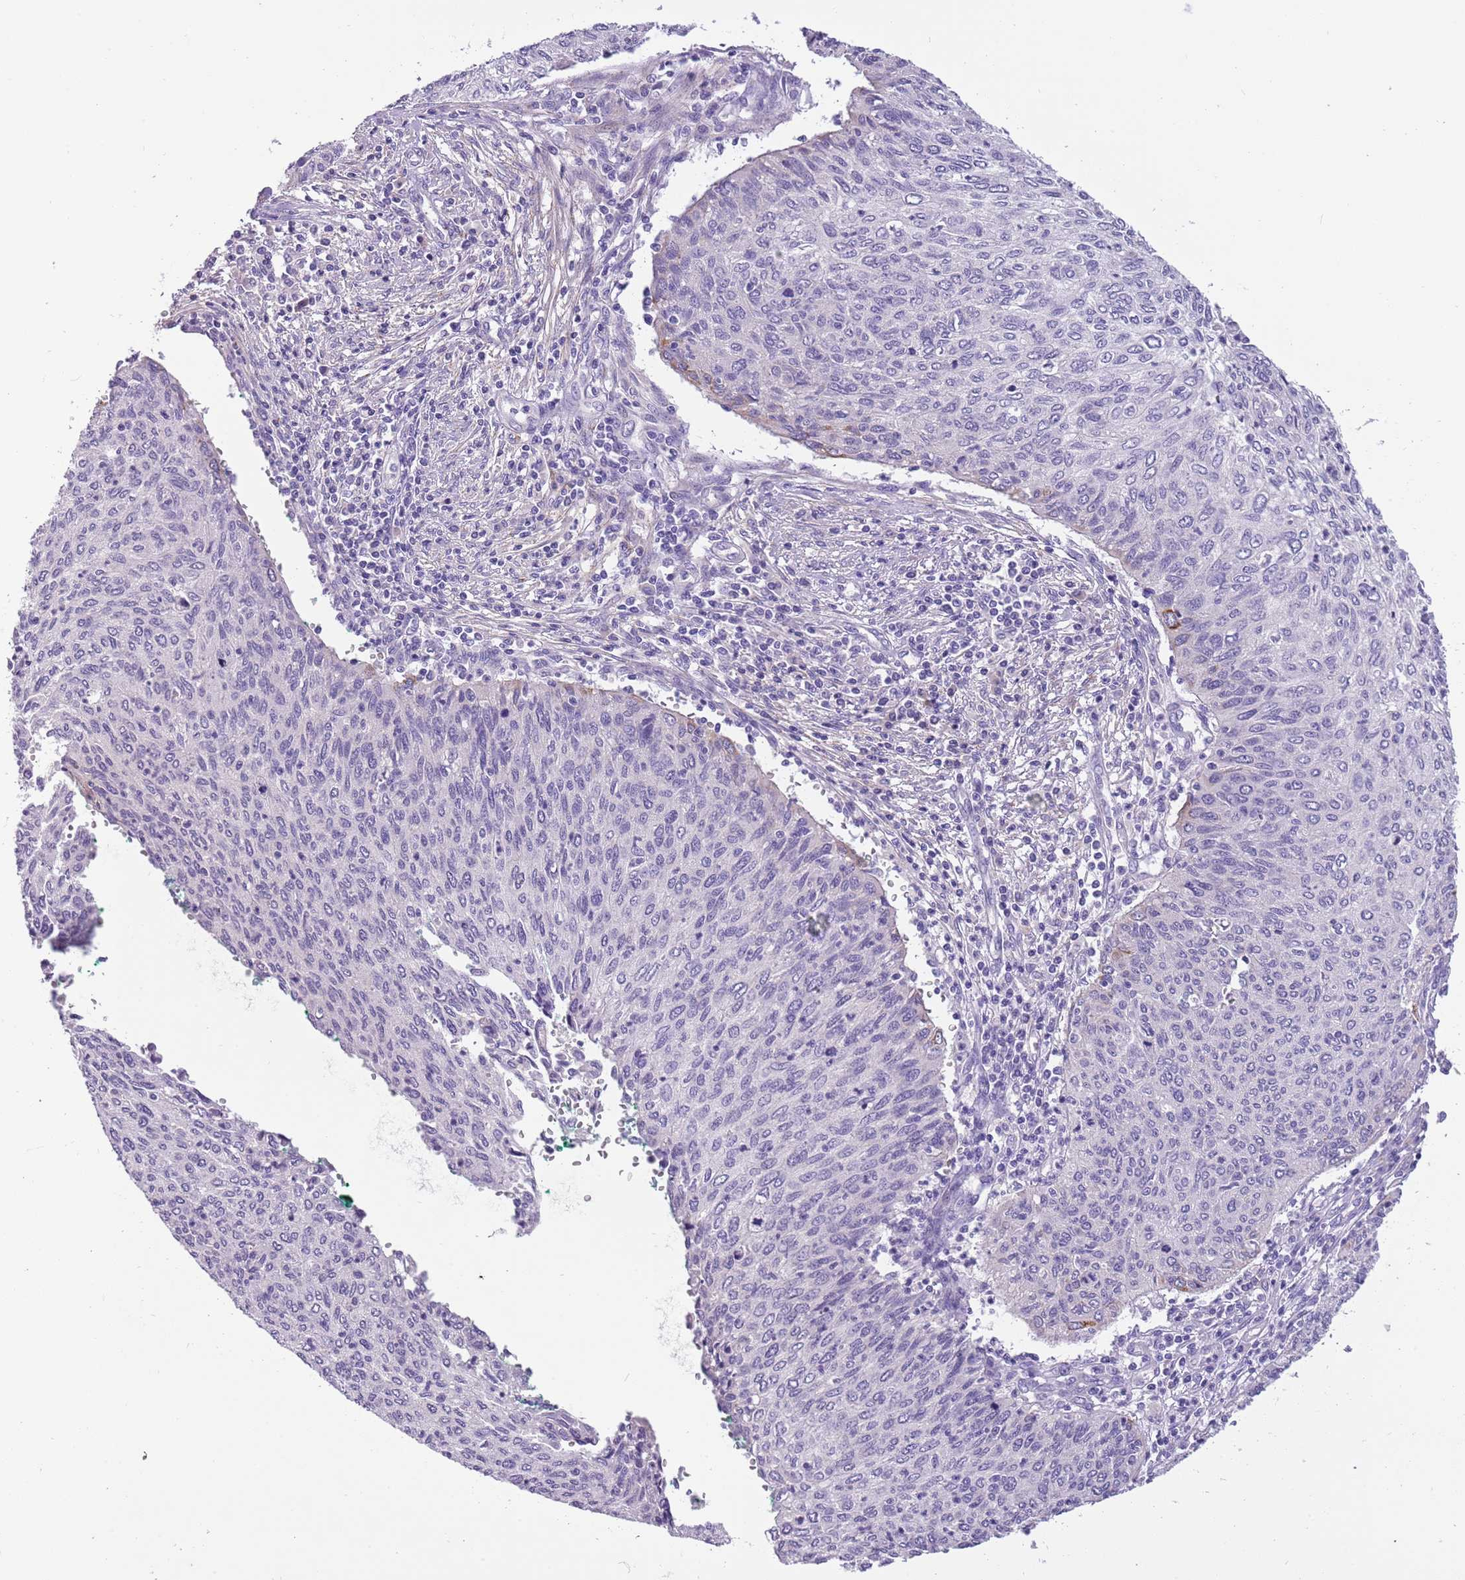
{"staining": {"intensity": "negative", "quantity": "none", "location": "none"}, "tissue": "cervical cancer", "cell_type": "Tumor cells", "image_type": "cancer", "snomed": [{"axis": "morphology", "description": "Squamous cell carcinoma, NOS"}, {"axis": "topography", "description": "Cervix"}], "caption": "This is an IHC image of human cervical cancer. There is no expression in tumor cells.", "gene": "CFAP73", "patient": {"sex": "female", "age": 38}}